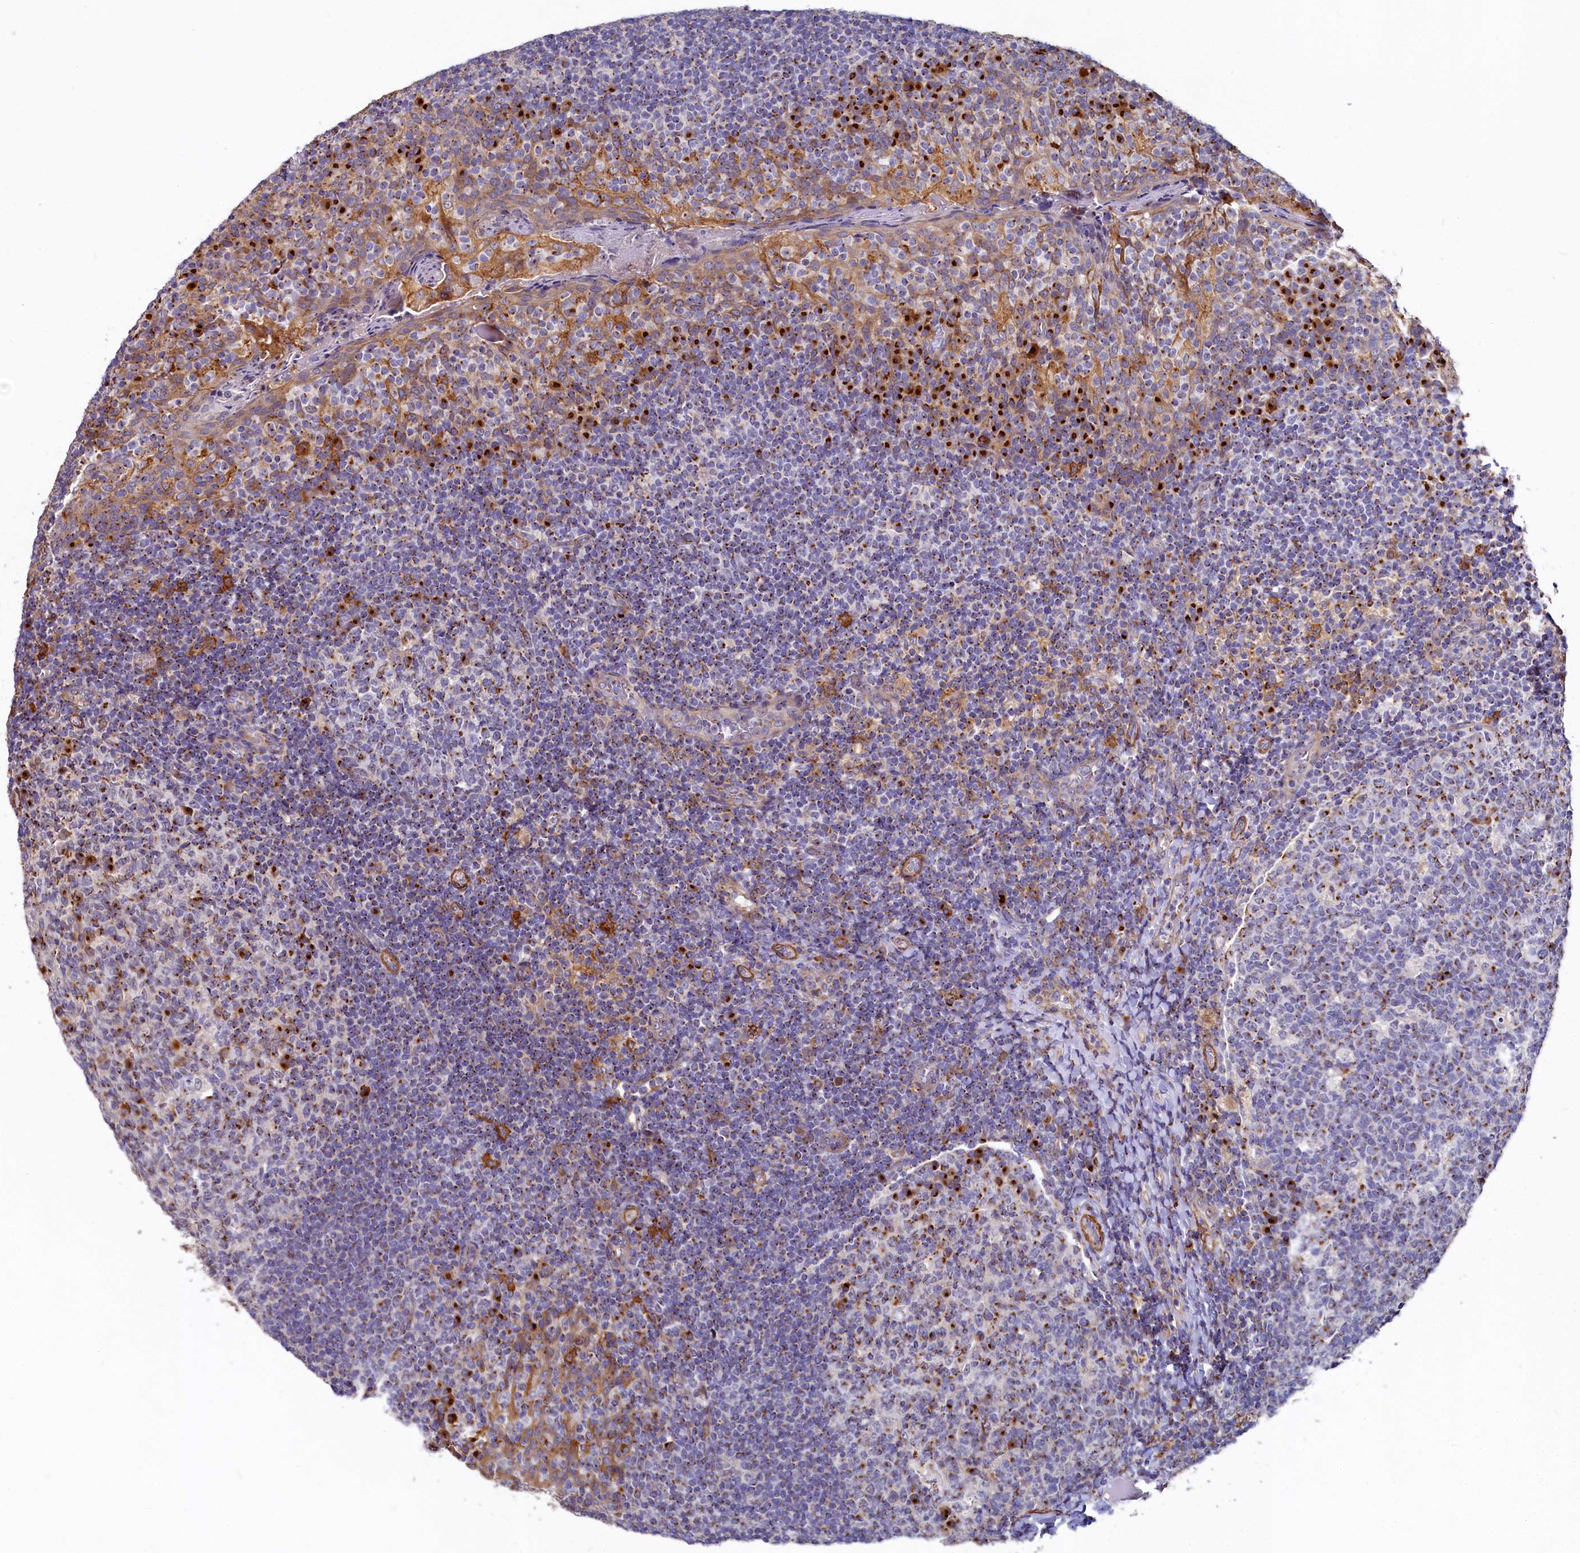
{"staining": {"intensity": "strong", "quantity": "25%-75%", "location": "cytoplasmic/membranous"}, "tissue": "tonsil", "cell_type": "Germinal center cells", "image_type": "normal", "snomed": [{"axis": "morphology", "description": "Normal tissue, NOS"}, {"axis": "topography", "description": "Tonsil"}], "caption": "Immunohistochemical staining of normal tonsil demonstrates 25%-75% levels of strong cytoplasmic/membranous protein expression in about 25%-75% of germinal center cells.", "gene": "BET1L", "patient": {"sex": "female", "age": 19}}